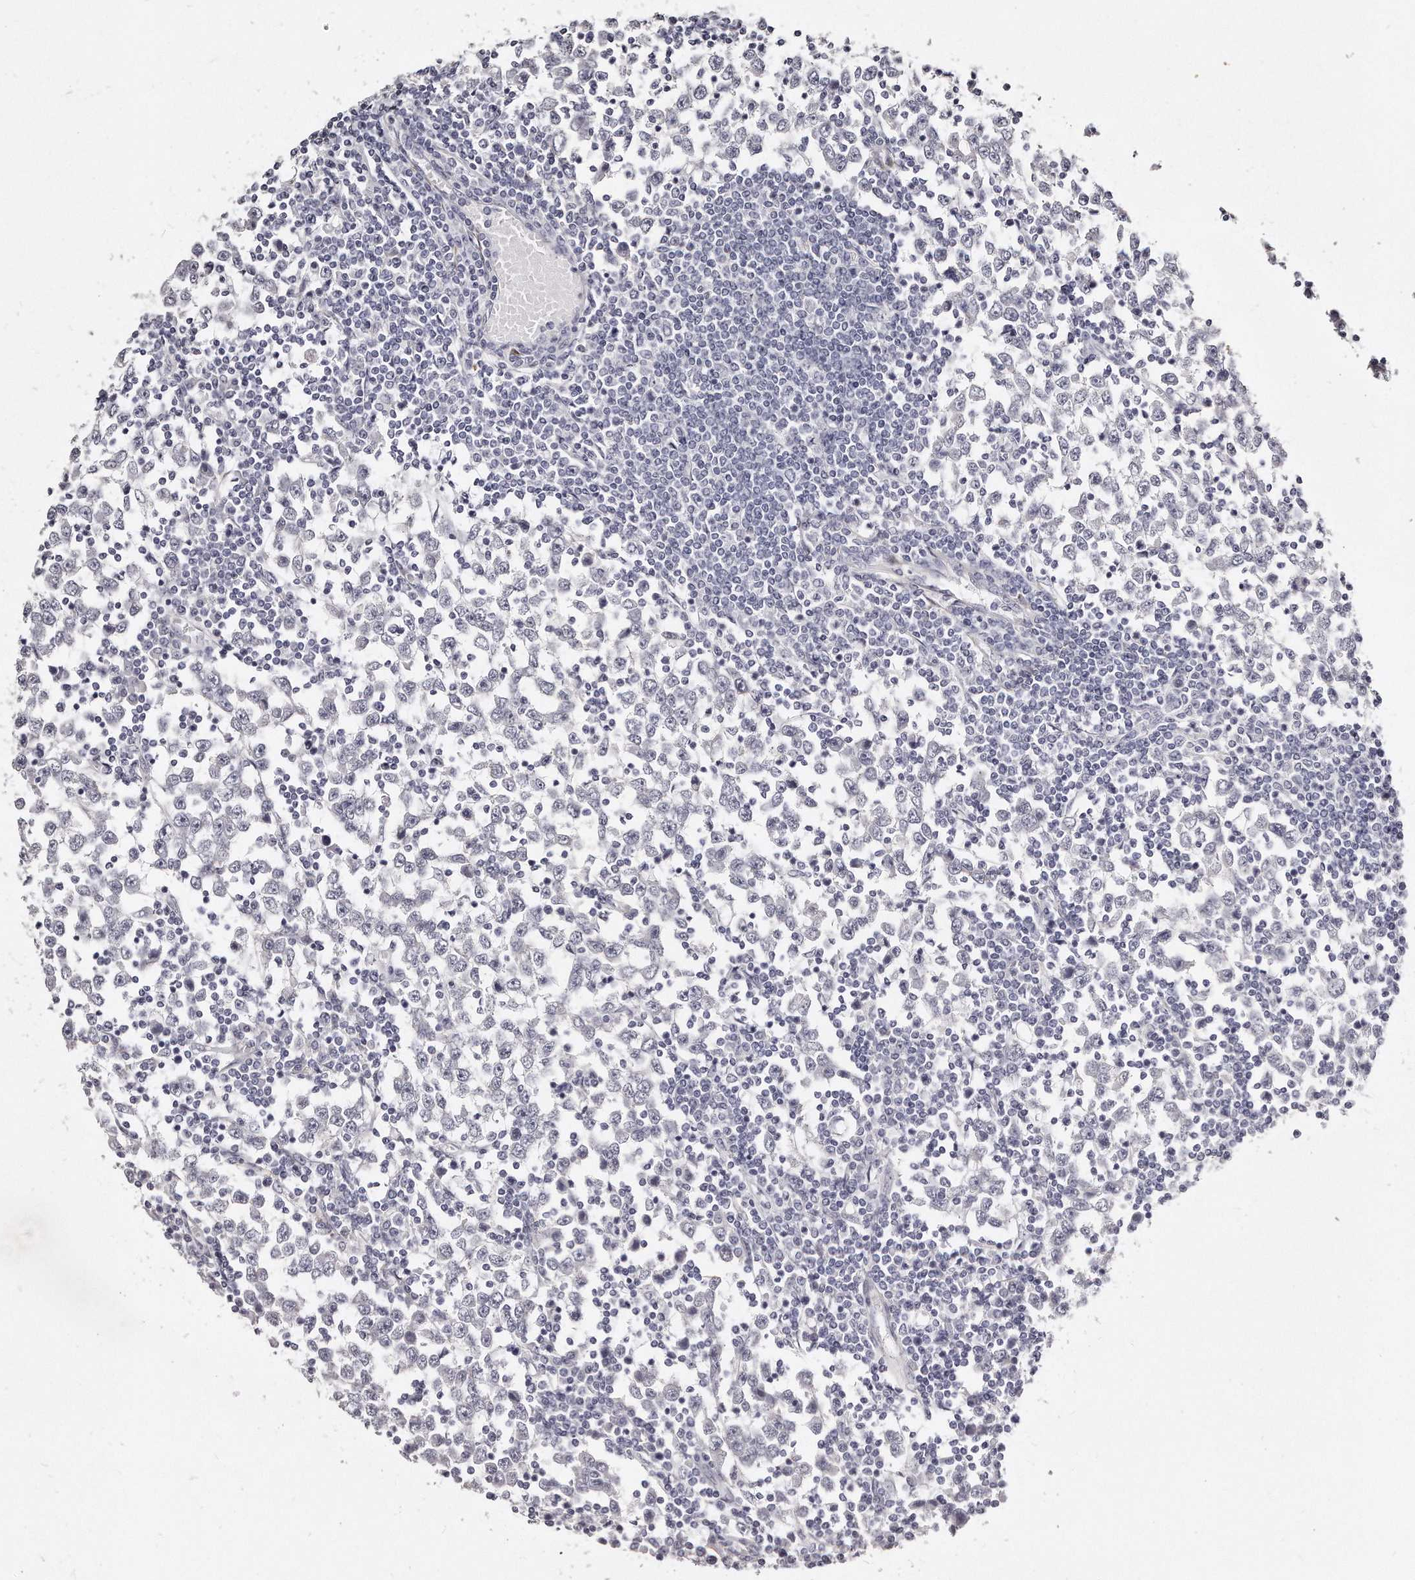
{"staining": {"intensity": "negative", "quantity": "none", "location": "none"}, "tissue": "testis cancer", "cell_type": "Tumor cells", "image_type": "cancer", "snomed": [{"axis": "morphology", "description": "Seminoma, NOS"}, {"axis": "topography", "description": "Testis"}], "caption": "DAB (3,3'-diaminobenzidine) immunohistochemical staining of human testis cancer (seminoma) reveals no significant staining in tumor cells. (DAB immunohistochemistry (IHC) visualized using brightfield microscopy, high magnification).", "gene": "LMOD1", "patient": {"sex": "male", "age": 65}}